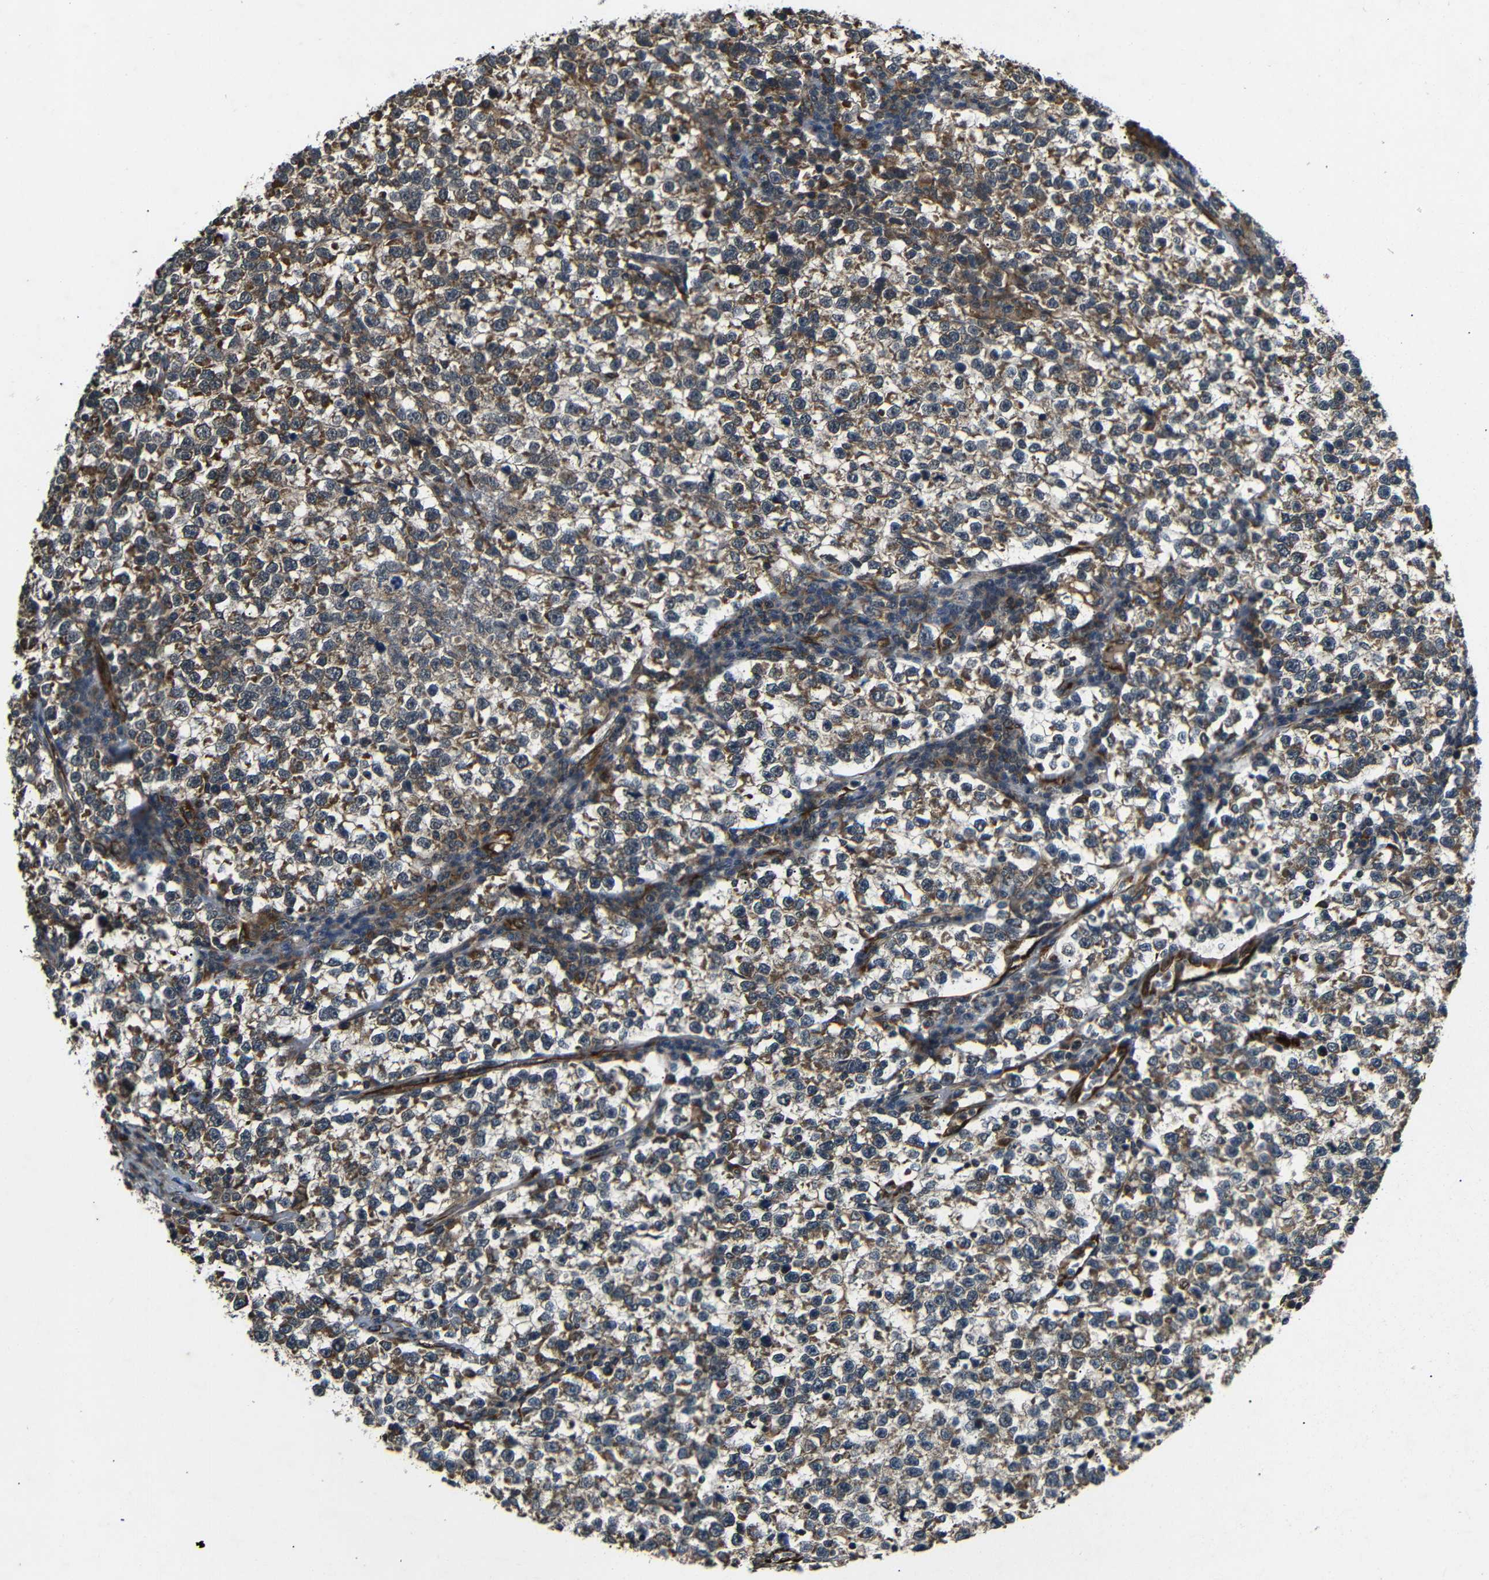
{"staining": {"intensity": "moderate", "quantity": "25%-75%", "location": "cytoplasmic/membranous"}, "tissue": "testis cancer", "cell_type": "Tumor cells", "image_type": "cancer", "snomed": [{"axis": "morphology", "description": "Normal tissue, NOS"}, {"axis": "morphology", "description": "Seminoma, NOS"}, {"axis": "topography", "description": "Testis"}], "caption": "Immunohistochemical staining of human testis seminoma displays moderate cytoplasmic/membranous protein staining in about 25%-75% of tumor cells.", "gene": "TRPC1", "patient": {"sex": "male", "age": 43}}